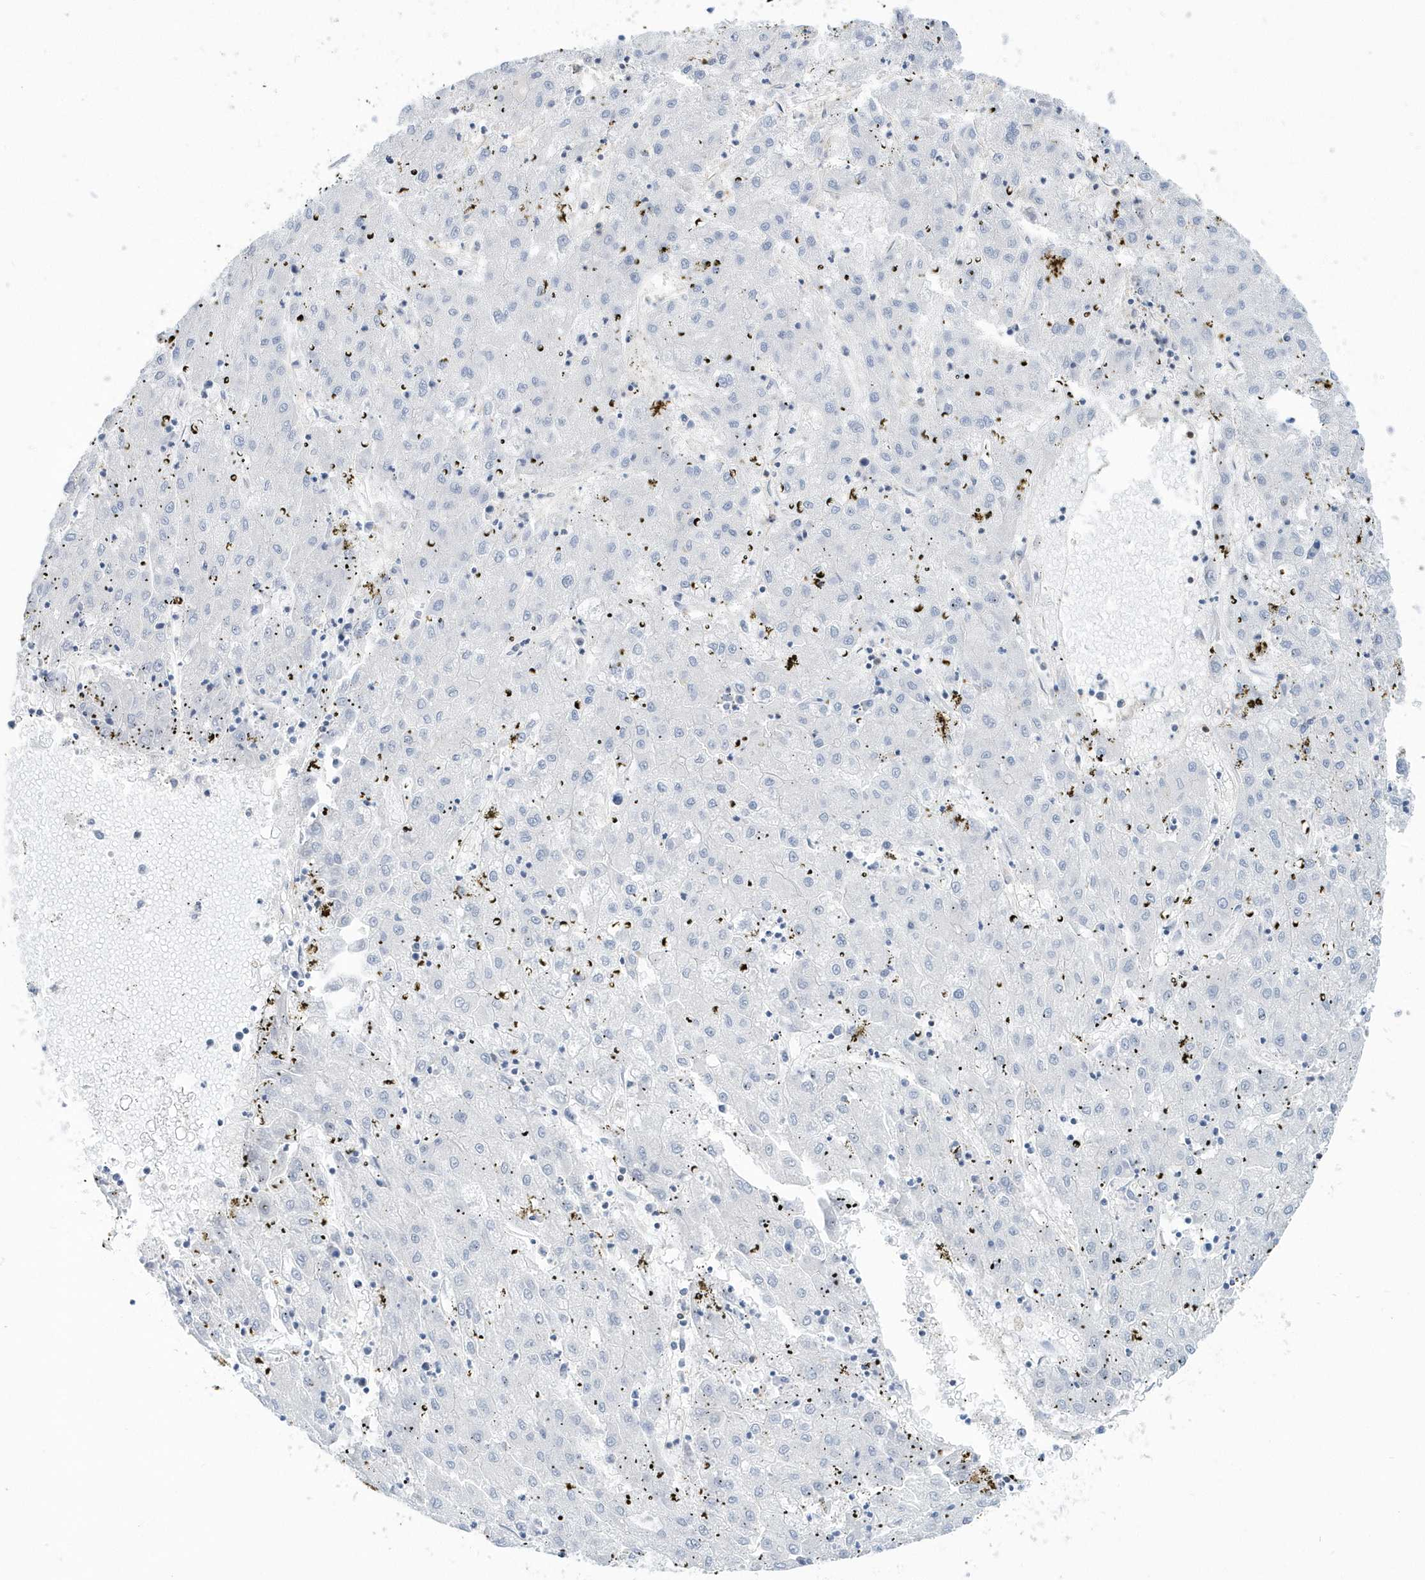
{"staining": {"intensity": "negative", "quantity": "none", "location": "none"}, "tissue": "liver cancer", "cell_type": "Tumor cells", "image_type": "cancer", "snomed": [{"axis": "morphology", "description": "Carcinoma, Hepatocellular, NOS"}, {"axis": "topography", "description": "Liver"}], "caption": "Photomicrograph shows no protein expression in tumor cells of hepatocellular carcinoma (liver) tissue.", "gene": "MACROH2A2", "patient": {"sex": "male", "age": 72}}